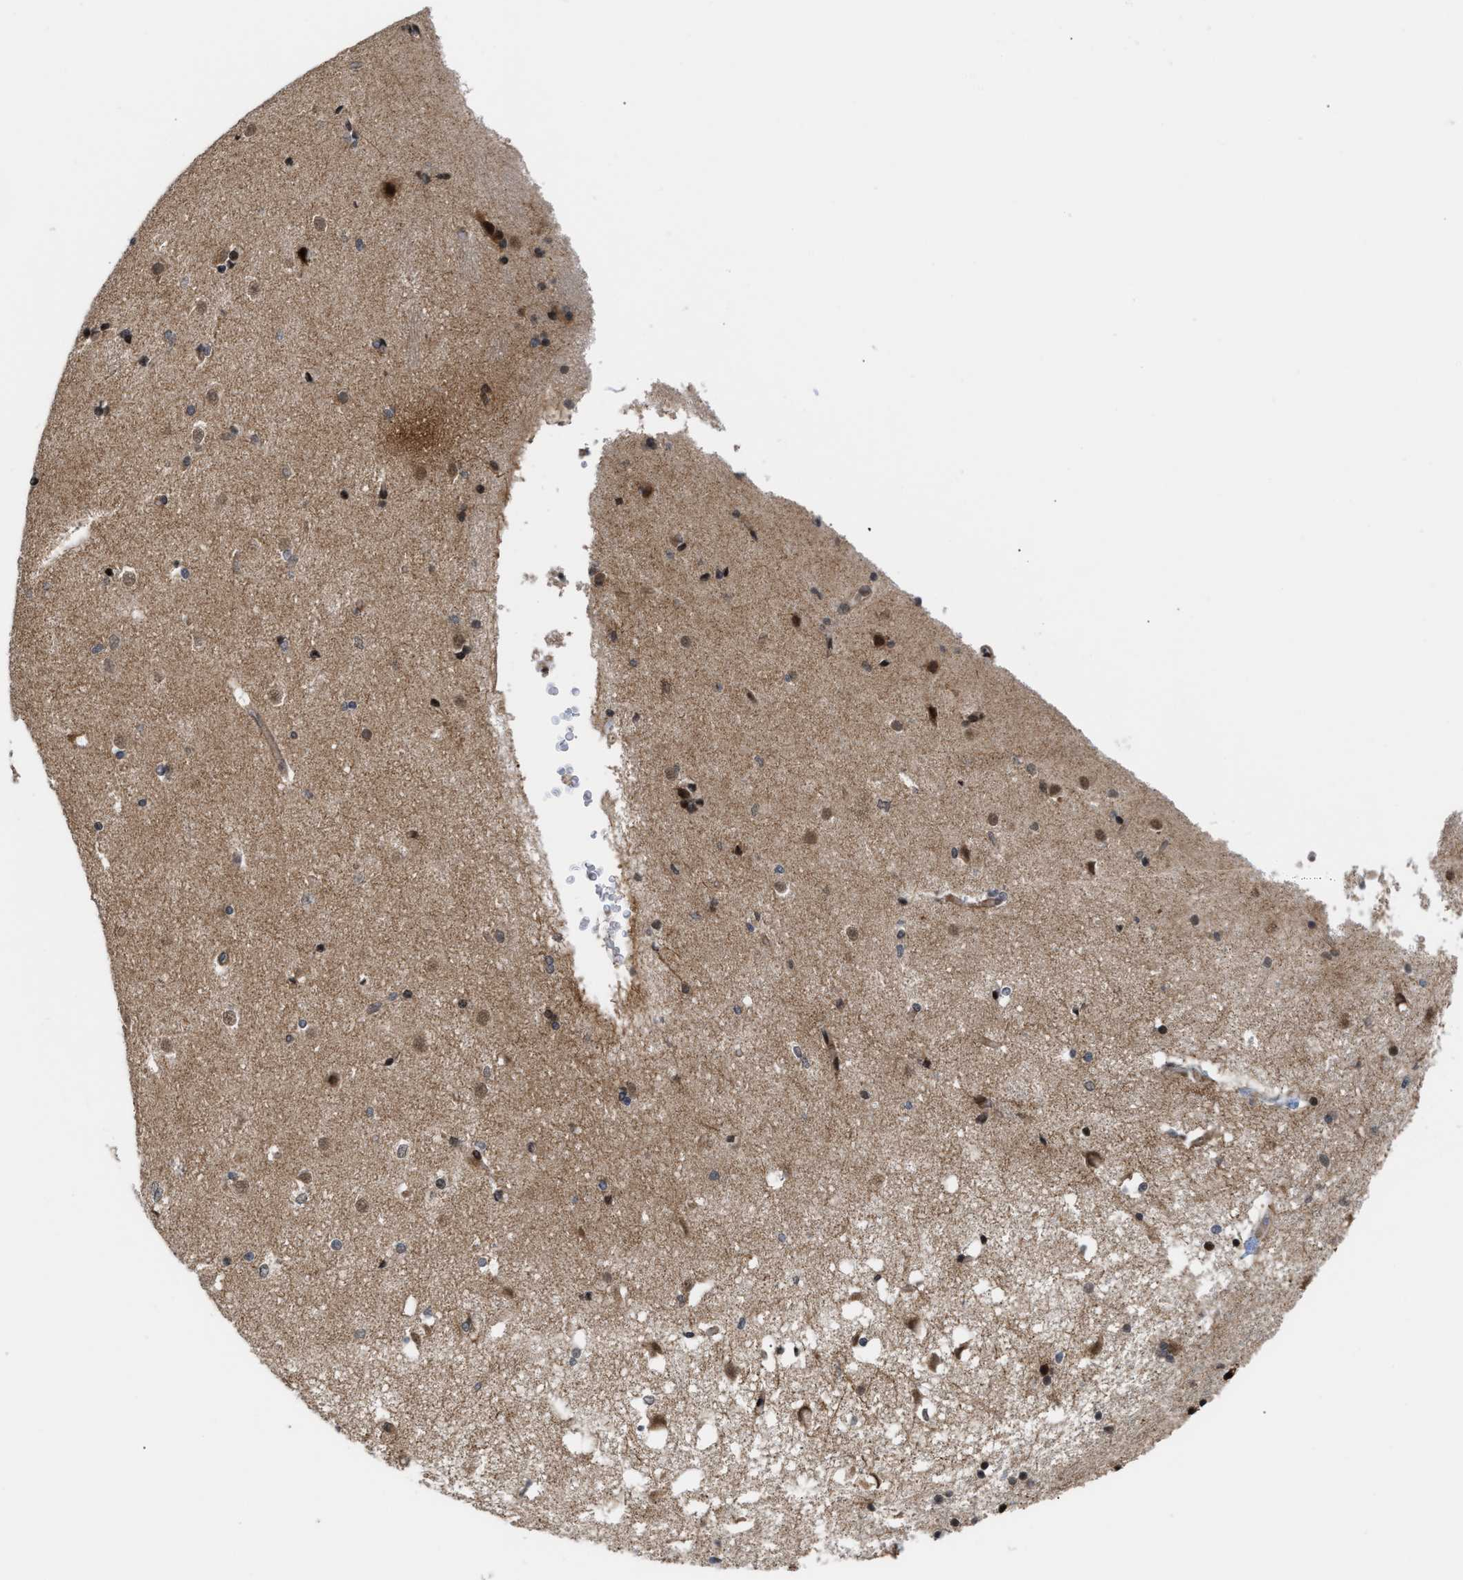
{"staining": {"intensity": "strong", "quantity": "<25%", "location": "nuclear"}, "tissue": "caudate", "cell_type": "Glial cells", "image_type": "normal", "snomed": [{"axis": "morphology", "description": "Normal tissue, NOS"}, {"axis": "topography", "description": "Lateral ventricle wall"}], "caption": "Immunohistochemical staining of unremarkable human caudate demonstrates <25% levels of strong nuclear protein expression in about <25% of glial cells.", "gene": "STAU2", "patient": {"sex": "female", "age": 19}}